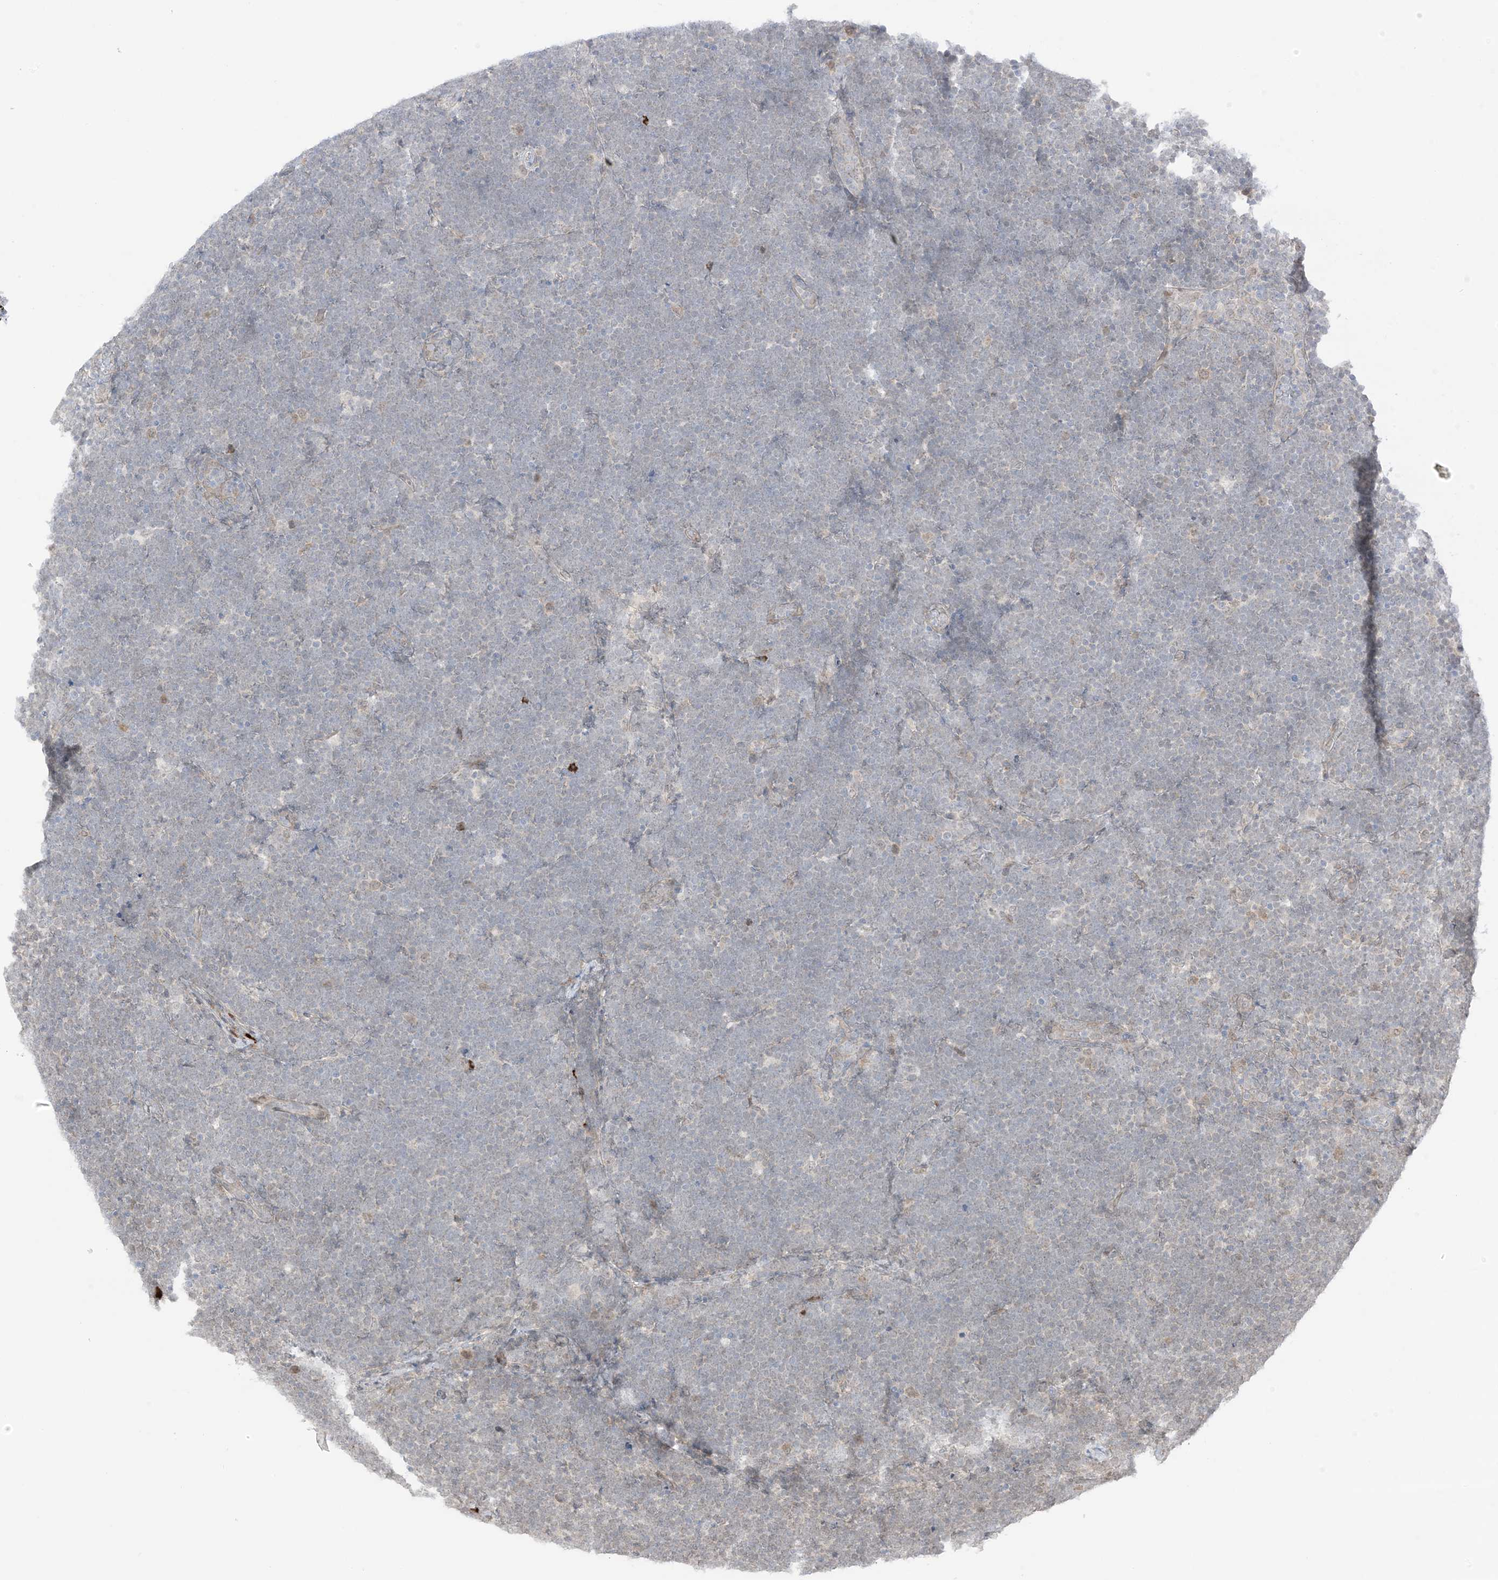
{"staining": {"intensity": "weak", "quantity": "<25%", "location": "nuclear"}, "tissue": "lymphoma", "cell_type": "Tumor cells", "image_type": "cancer", "snomed": [{"axis": "morphology", "description": "Malignant lymphoma, non-Hodgkin's type, High grade"}, {"axis": "topography", "description": "Lymph node"}], "caption": "High power microscopy image of an immunohistochemistry histopathology image of lymphoma, revealing no significant expression in tumor cells. (DAB IHC, high magnification).", "gene": "UBE2E2", "patient": {"sex": "male", "age": 13}}